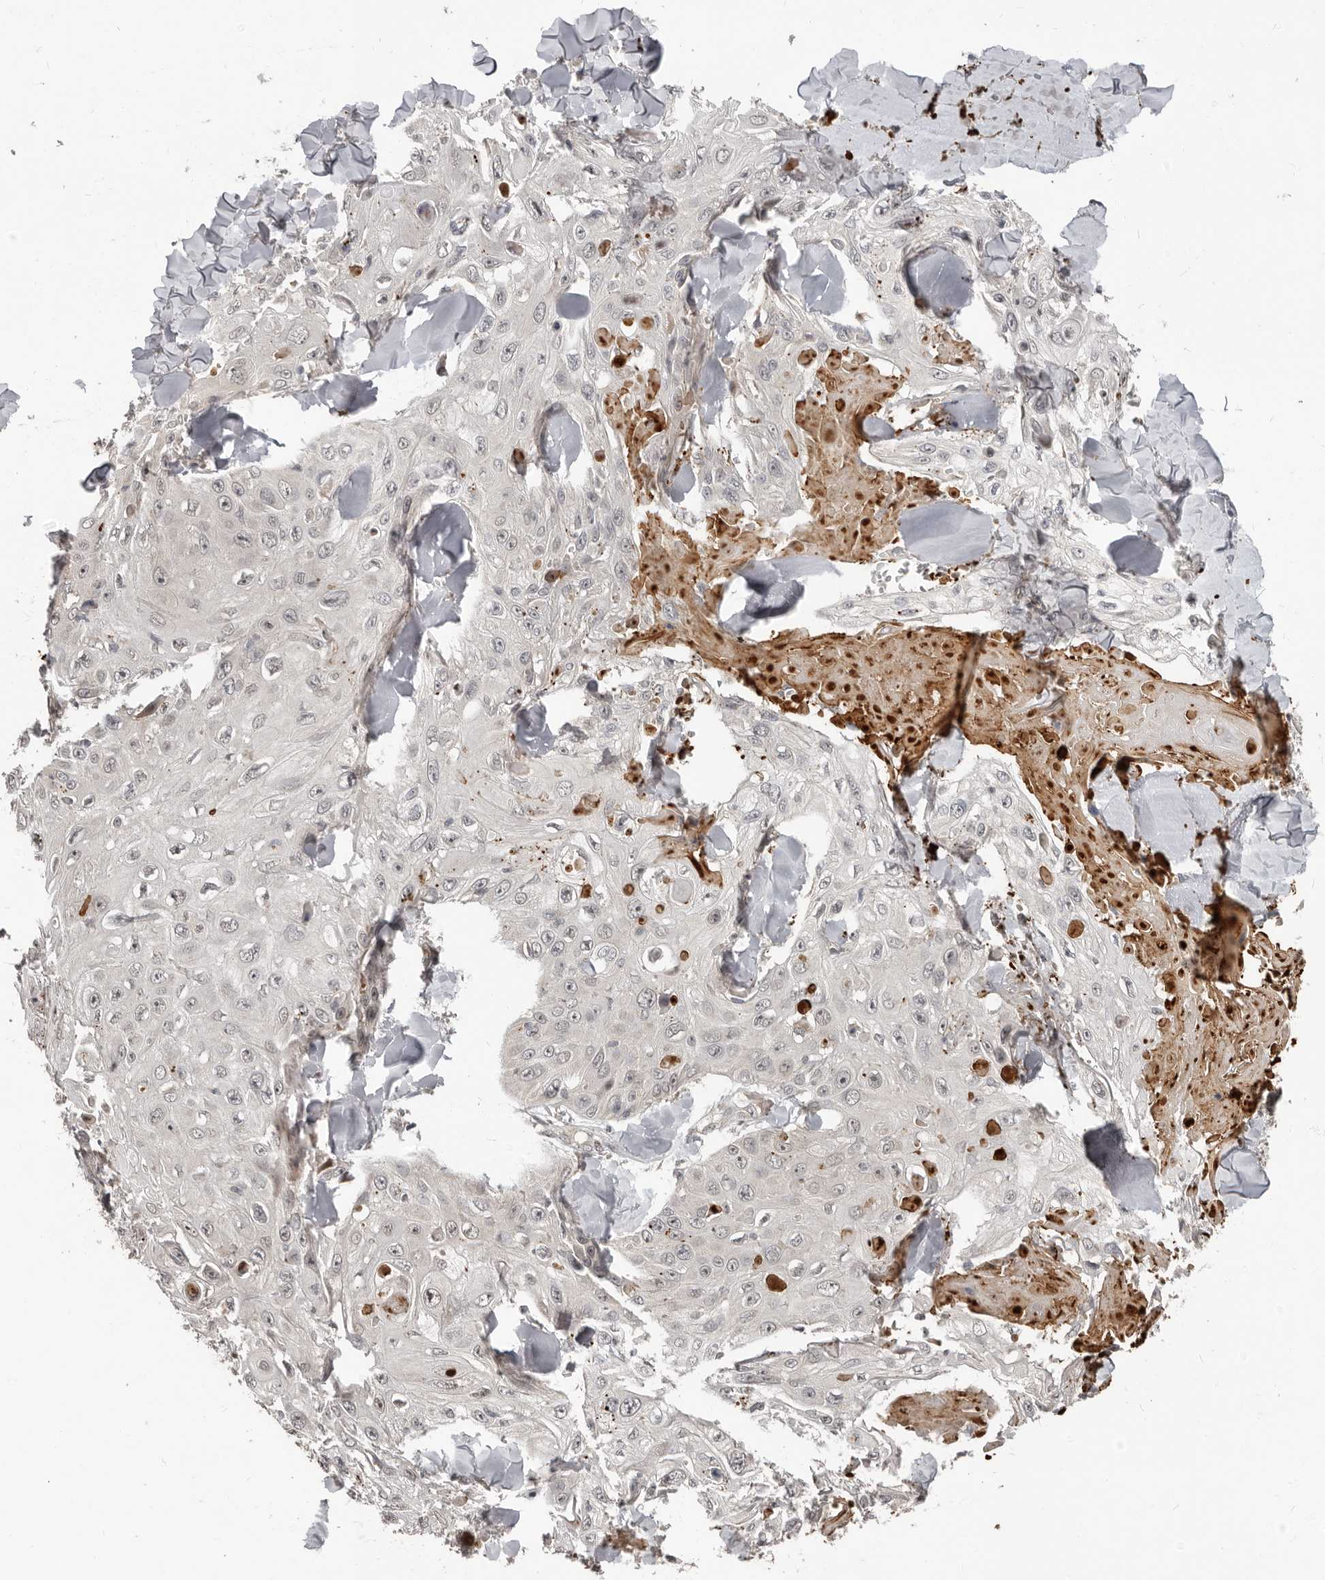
{"staining": {"intensity": "negative", "quantity": "none", "location": "none"}, "tissue": "skin cancer", "cell_type": "Tumor cells", "image_type": "cancer", "snomed": [{"axis": "morphology", "description": "Squamous cell carcinoma, NOS"}, {"axis": "topography", "description": "Skin"}], "caption": "Immunohistochemical staining of squamous cell carcinoma (skin) shows no significant expression in tumor cells.", "gene": "APOL6", "patient": {"sex": "male", "age": 86}}